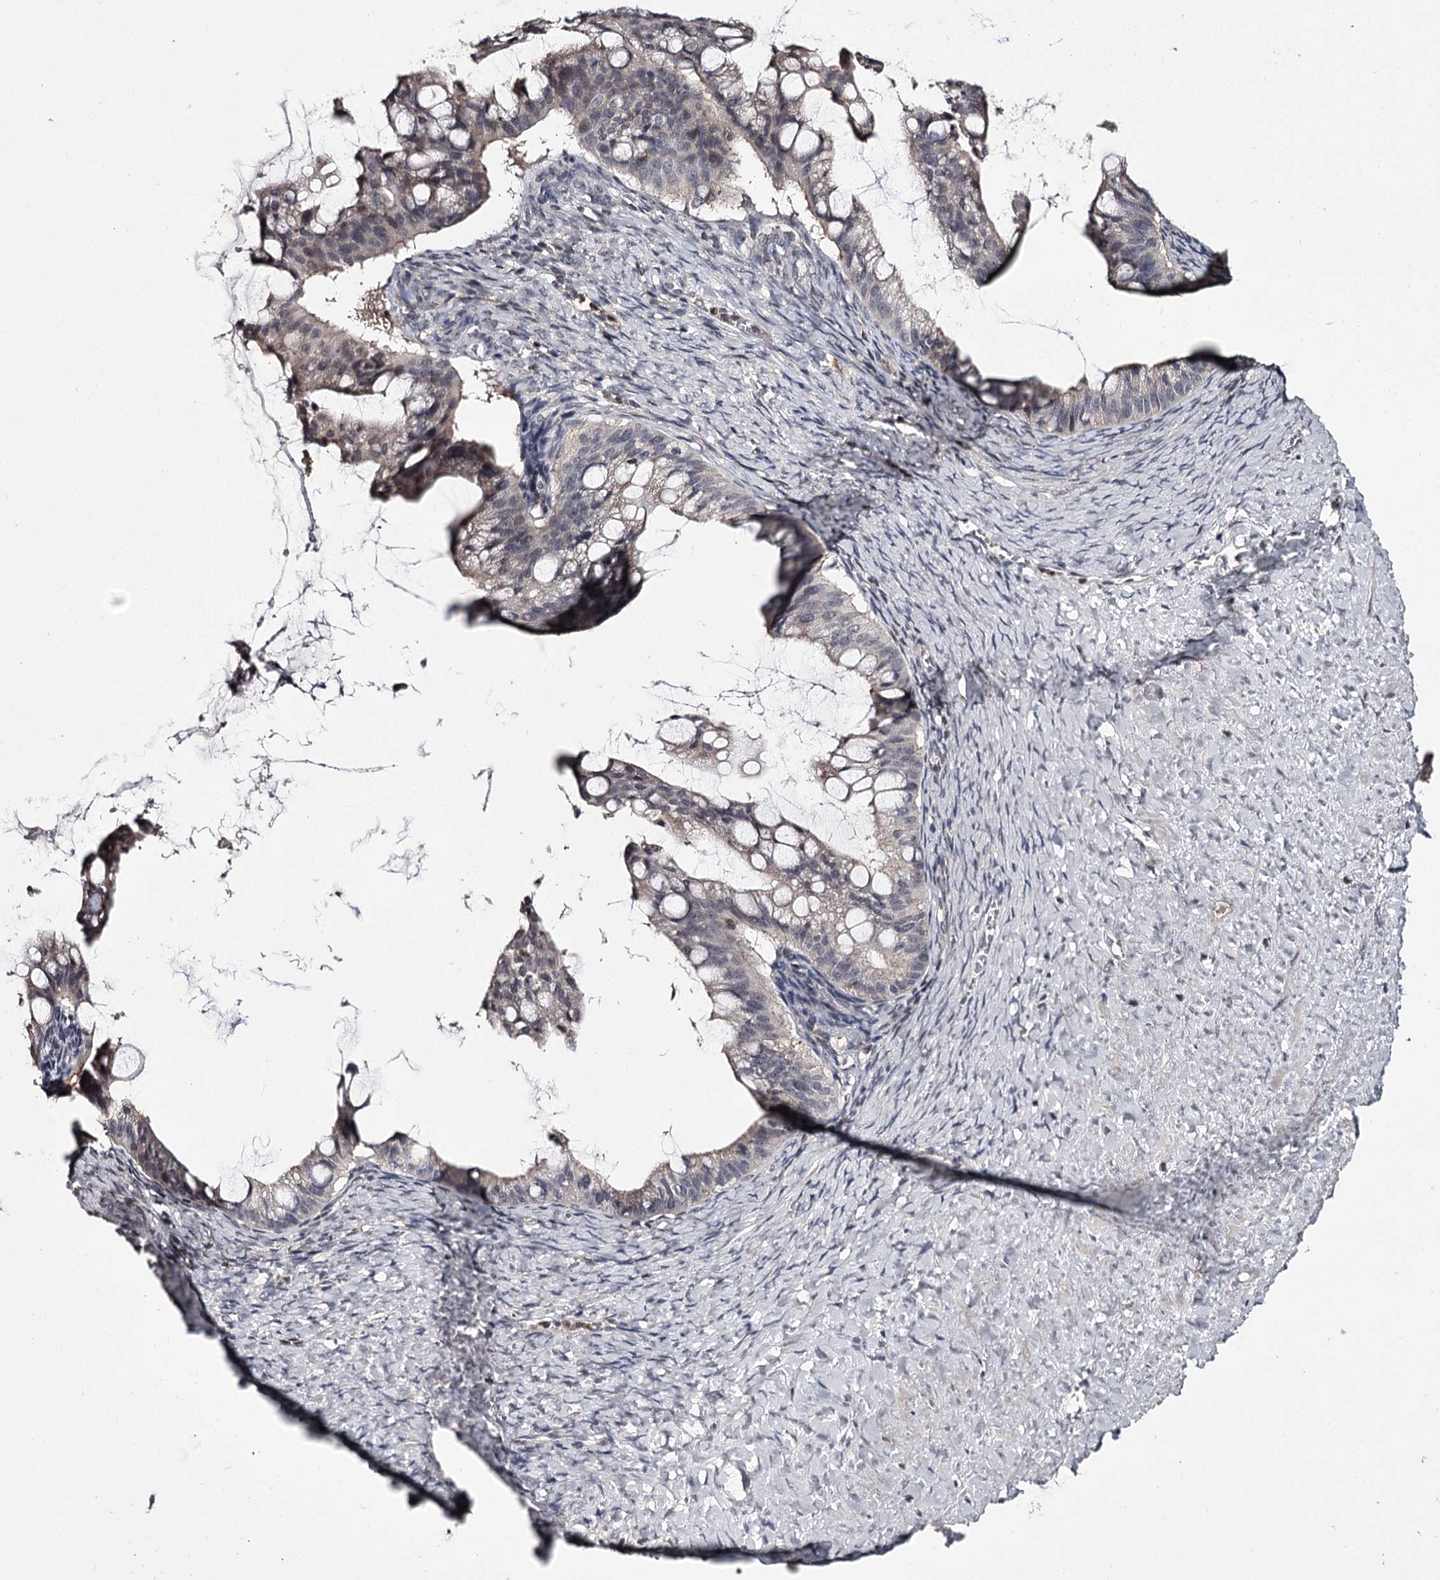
{"staining": {"intensity": "moderate", "quantity": "<25%", "location": "cytoplasmic/membranous"}, "tissue": "ovarian cancer", "cell_type": "Tumor cells", "image_type": "cancer", "snomed": [{"axis": "morphology", "description": "Cystadenocarcinoma, mucinous, NOS"}, {"axis": "topography", "description": "Ovary"}], "caption": "Moderate cytoplasmic/membranous protein expression is identified in approximately <25% of tumor cells in ovarian cancer (mucinous cystadenocarcinoma).", "gene": "SLC32A1", "patient": {"sex": "female", "age": 73}}